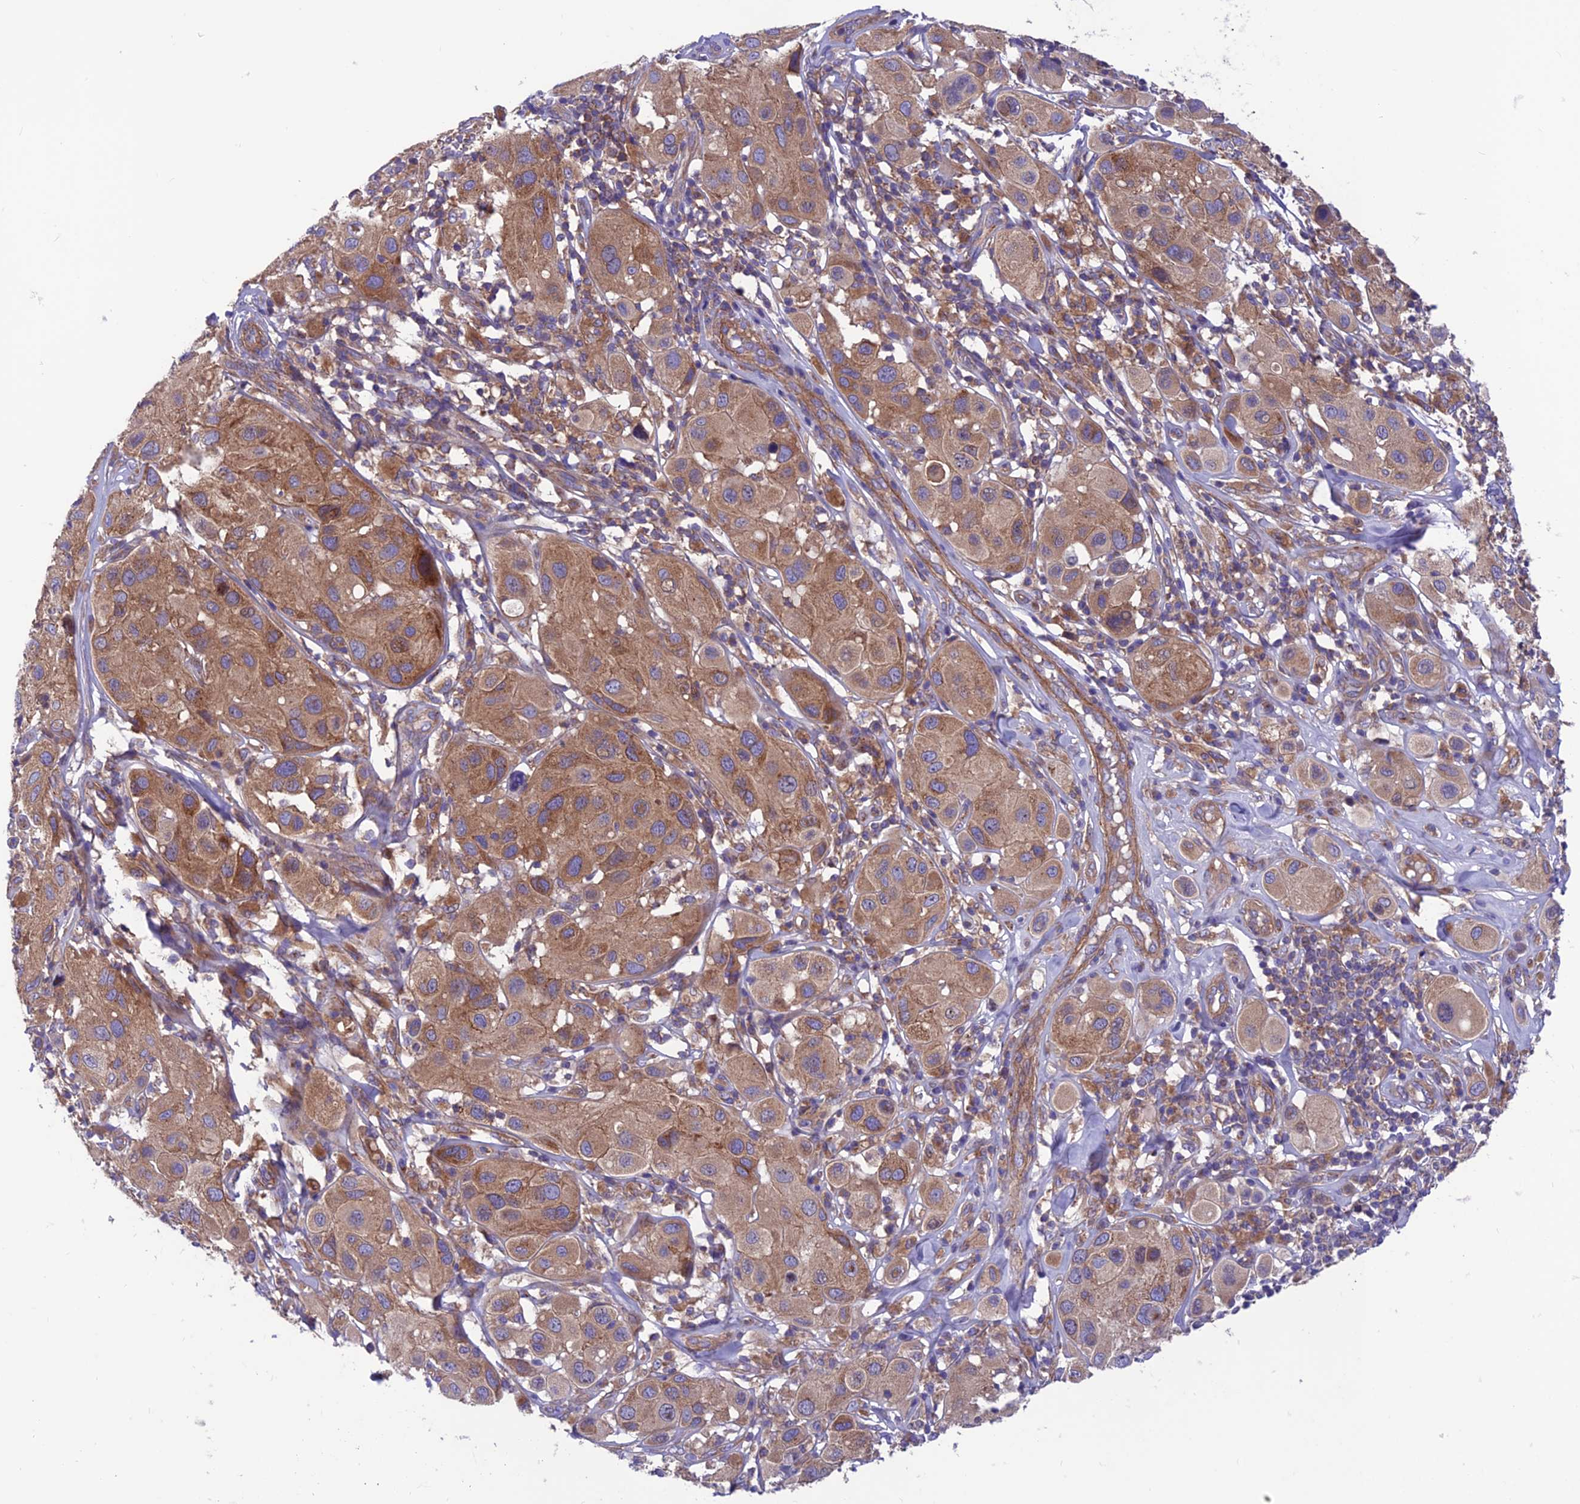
{"staining": {"intensity": "moderate", "quantity": ">75%", "location": "cytoplasmic/membranous"}, "tissue": "melanoma", "cell_type": "Tumor cells", "image_type": "cancer", "snomed": [{"axis": "morphology", "description": "Malignant melanoma, Metastatic site"}, {"axis": "topography", "description": "Skin"}], "caption": "Malignant melanoma (metastatic site) tissue exhibits moderate cytoplasmic/membranous expression in approximately >75% of tumor cells", "gene": "VPS16", "patient": {"sex": "male", "age": 41}}